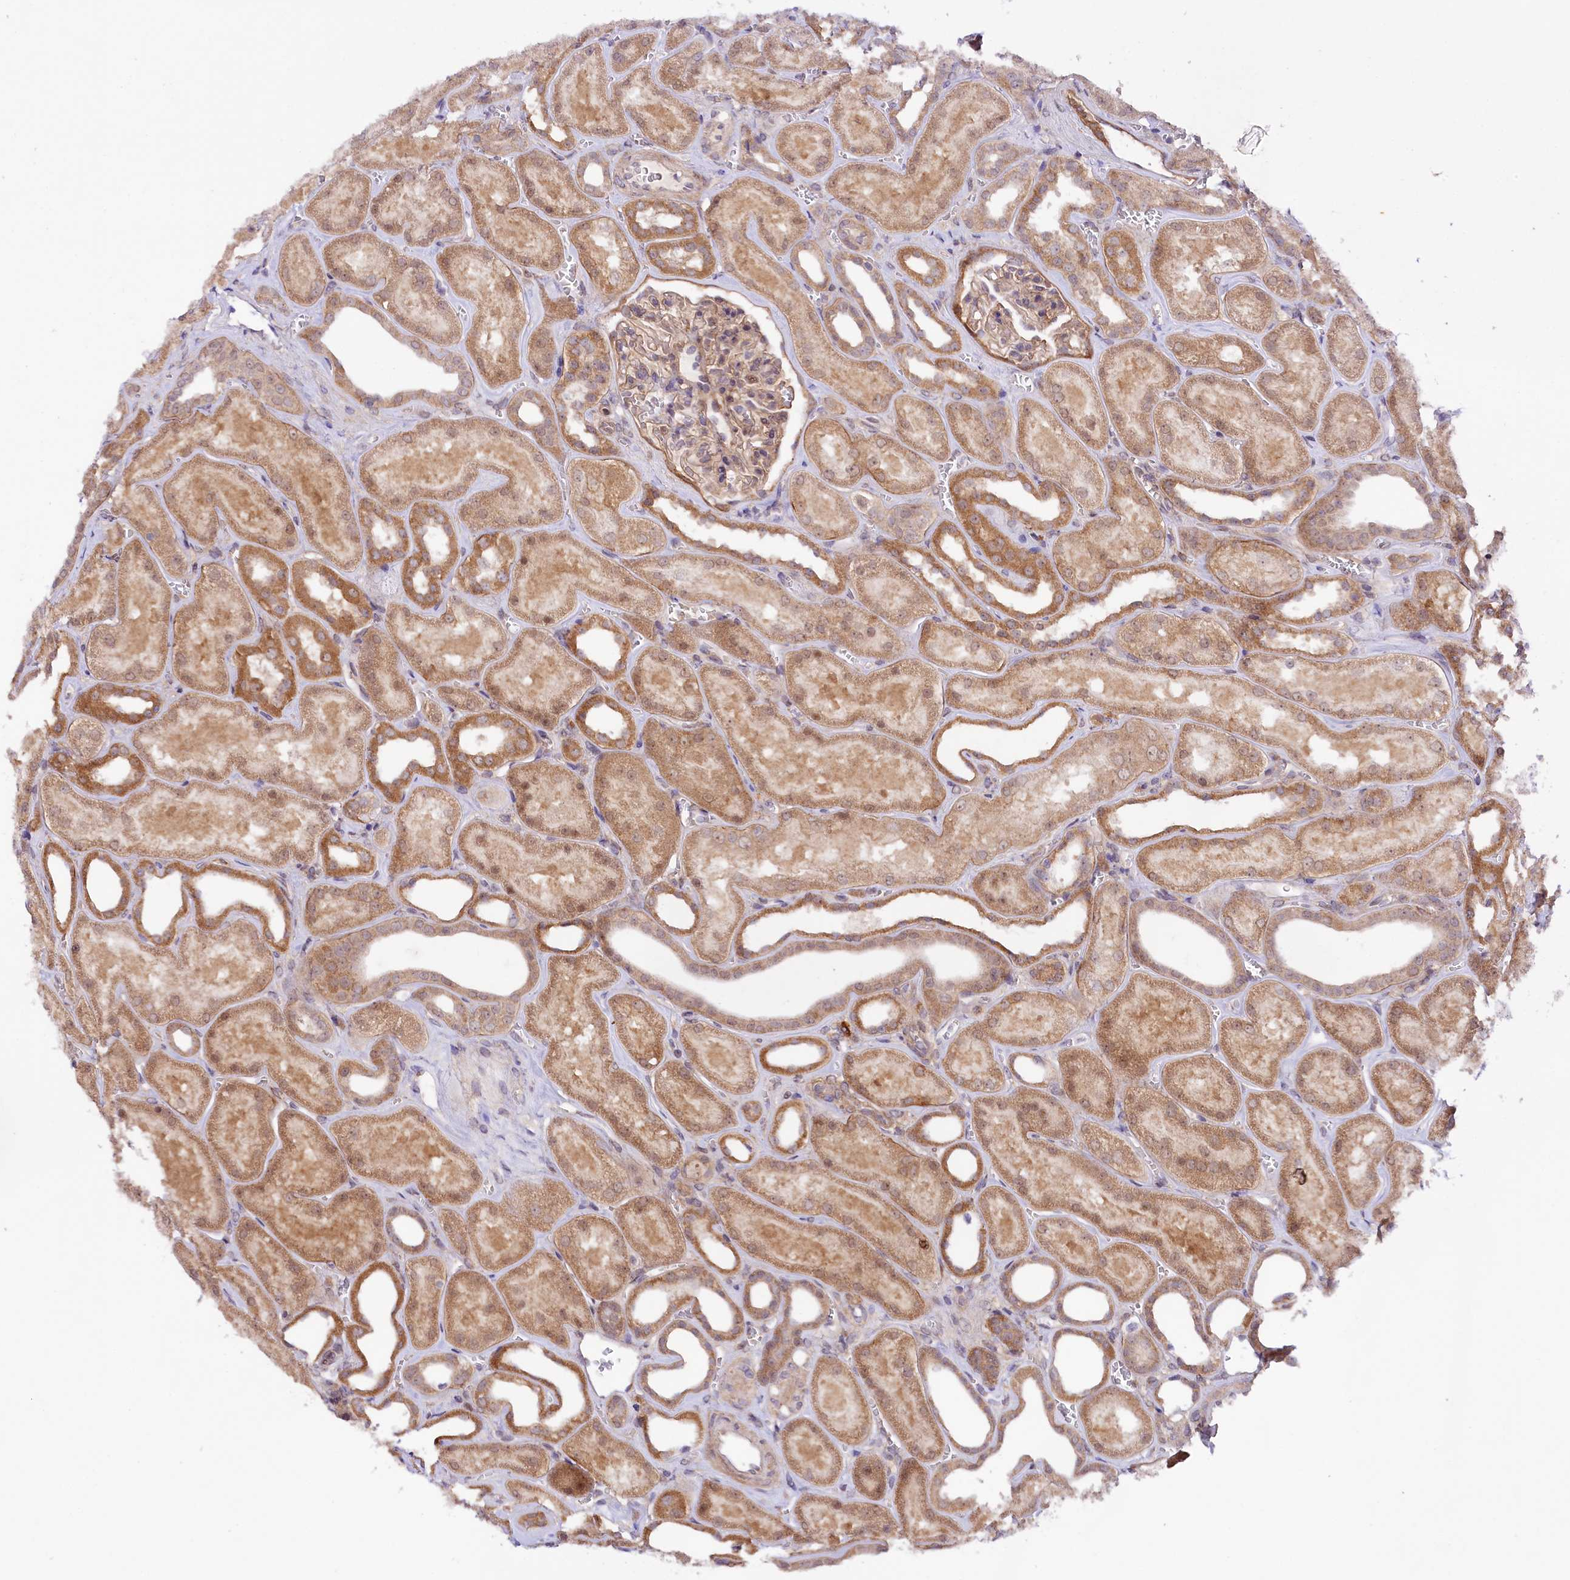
{"staining": {"intensity": "weak", "quantity": ">75%", "location": "cytoplasmic/membranous,nuclear"}, "tissue": "kidney", "cell_type": "Cells in glomeruli", "image_type": "normal", "snomed": [{"axis": "morphology", "description": "Normal tissue, NOS"}, {"axis": "morphology", "description": "Adenocarcinoma, NOS"}, {"axis": "topography", "description": "Kidney"}], "caption": "Weak cytoplasmic/membranous,nuclear staining for a protein is present in approximately >75% of cells in glomeruli of benign kidney using immunohistochemistry.", "gene": "PHLDB1", "patient": {"sex": "female", "age": 68}}